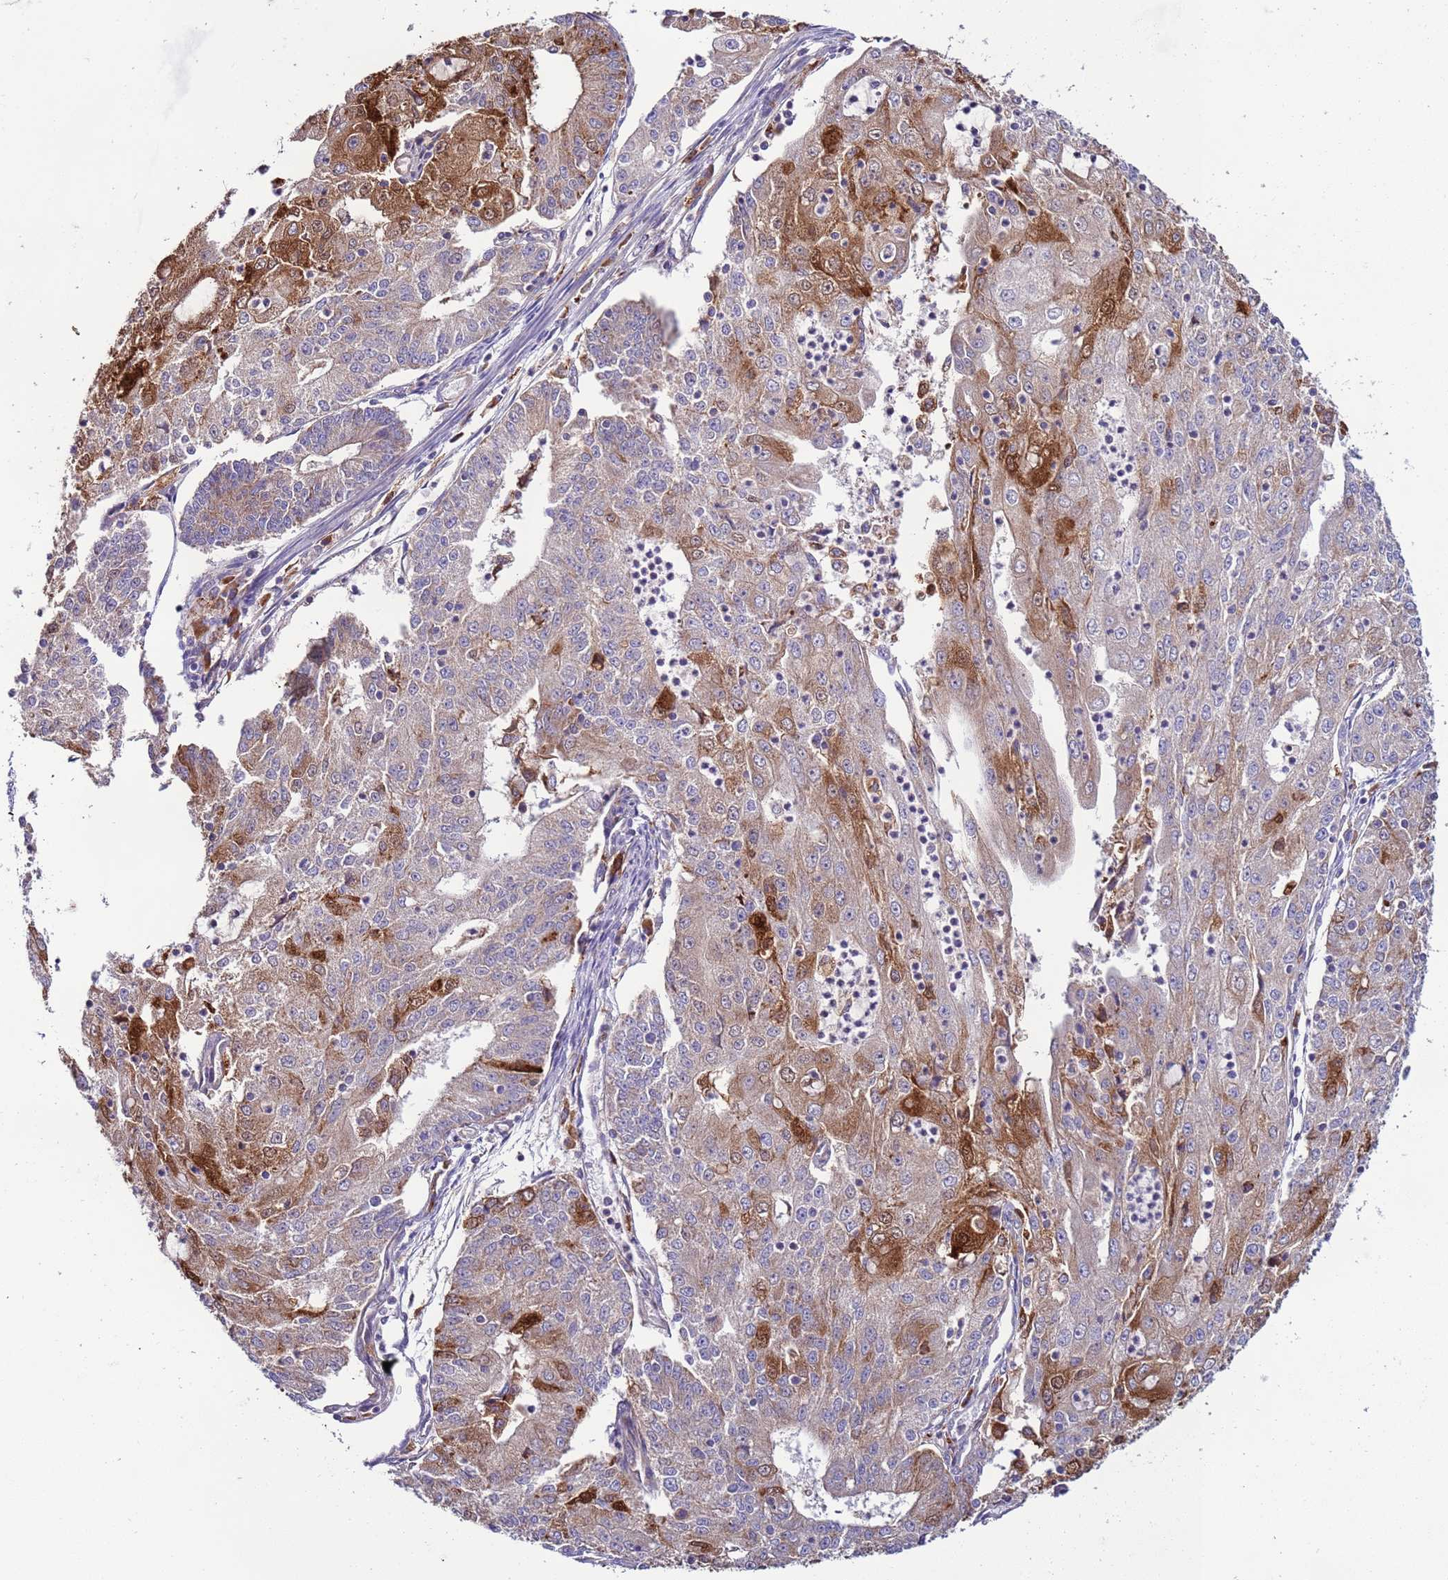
{"staining": {"intensity": "moderate", "quantity": "<25%", "location": "cytoplasmic/membranous,nuclear"}, "tissue": "endometrial cancer", "cell_type": "Tumor cells", "image_type": "cancer", "snomed": [{"axis": "morphology", "description": "Adenocarcinoma, NOS"}, {"axis": "topography", "description": "Endometrium"}], "caption": "DAB immunohistochemical staining of human endometrial adenocarcinoma exhibits moderate cytoplasmic/membranous and nuclear protein staining in about <25% of tumor cells.", "gene": "SPCS1", "patient": {"sex": "female", "age": 56}}